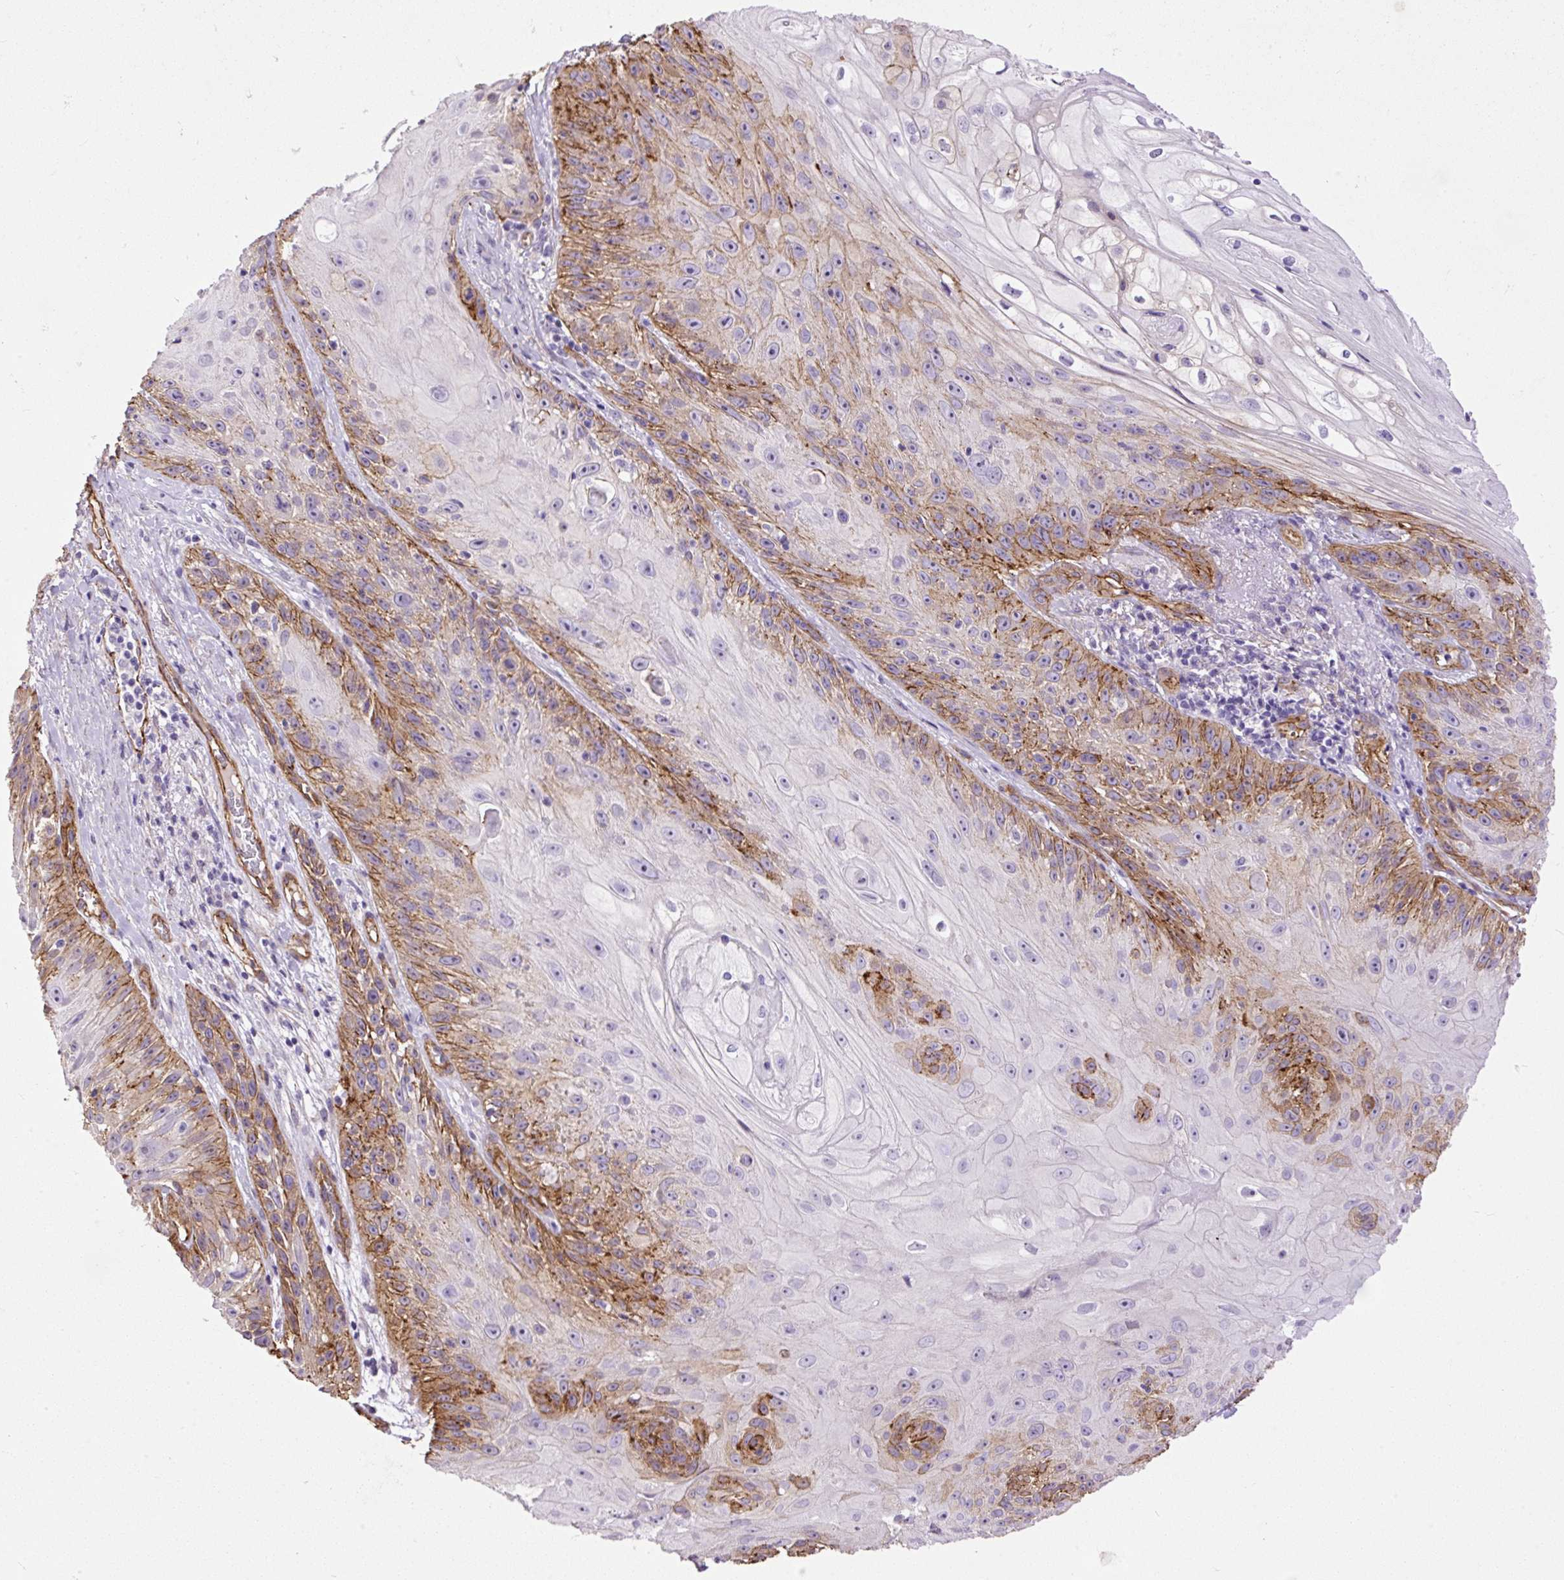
{"staining": {"intensity": "moderate", "quantity": "25%-75%", "location": "cytoplasmic/membranous"}, "tissue": "skin cancer", "cell_type": "Tumor cells", "image_type": "cancer", "snomed": [{"axis": "morphology", "description": "Squamous cell carcinoma, NOS"}, {"axis": "topography", "description": "Skin"}, {"axis": "topography", "description": "Vulva"}], "caption": "Skin cancer (squamous cell carcinoma) stained with immunohistochemistry exhibits moderate cytoplasmic/membranous positivity in approximately 25%-75% of tumor cells.", "gene": "MAGEB16", "patient": {"sex": "female", "age": 76}}